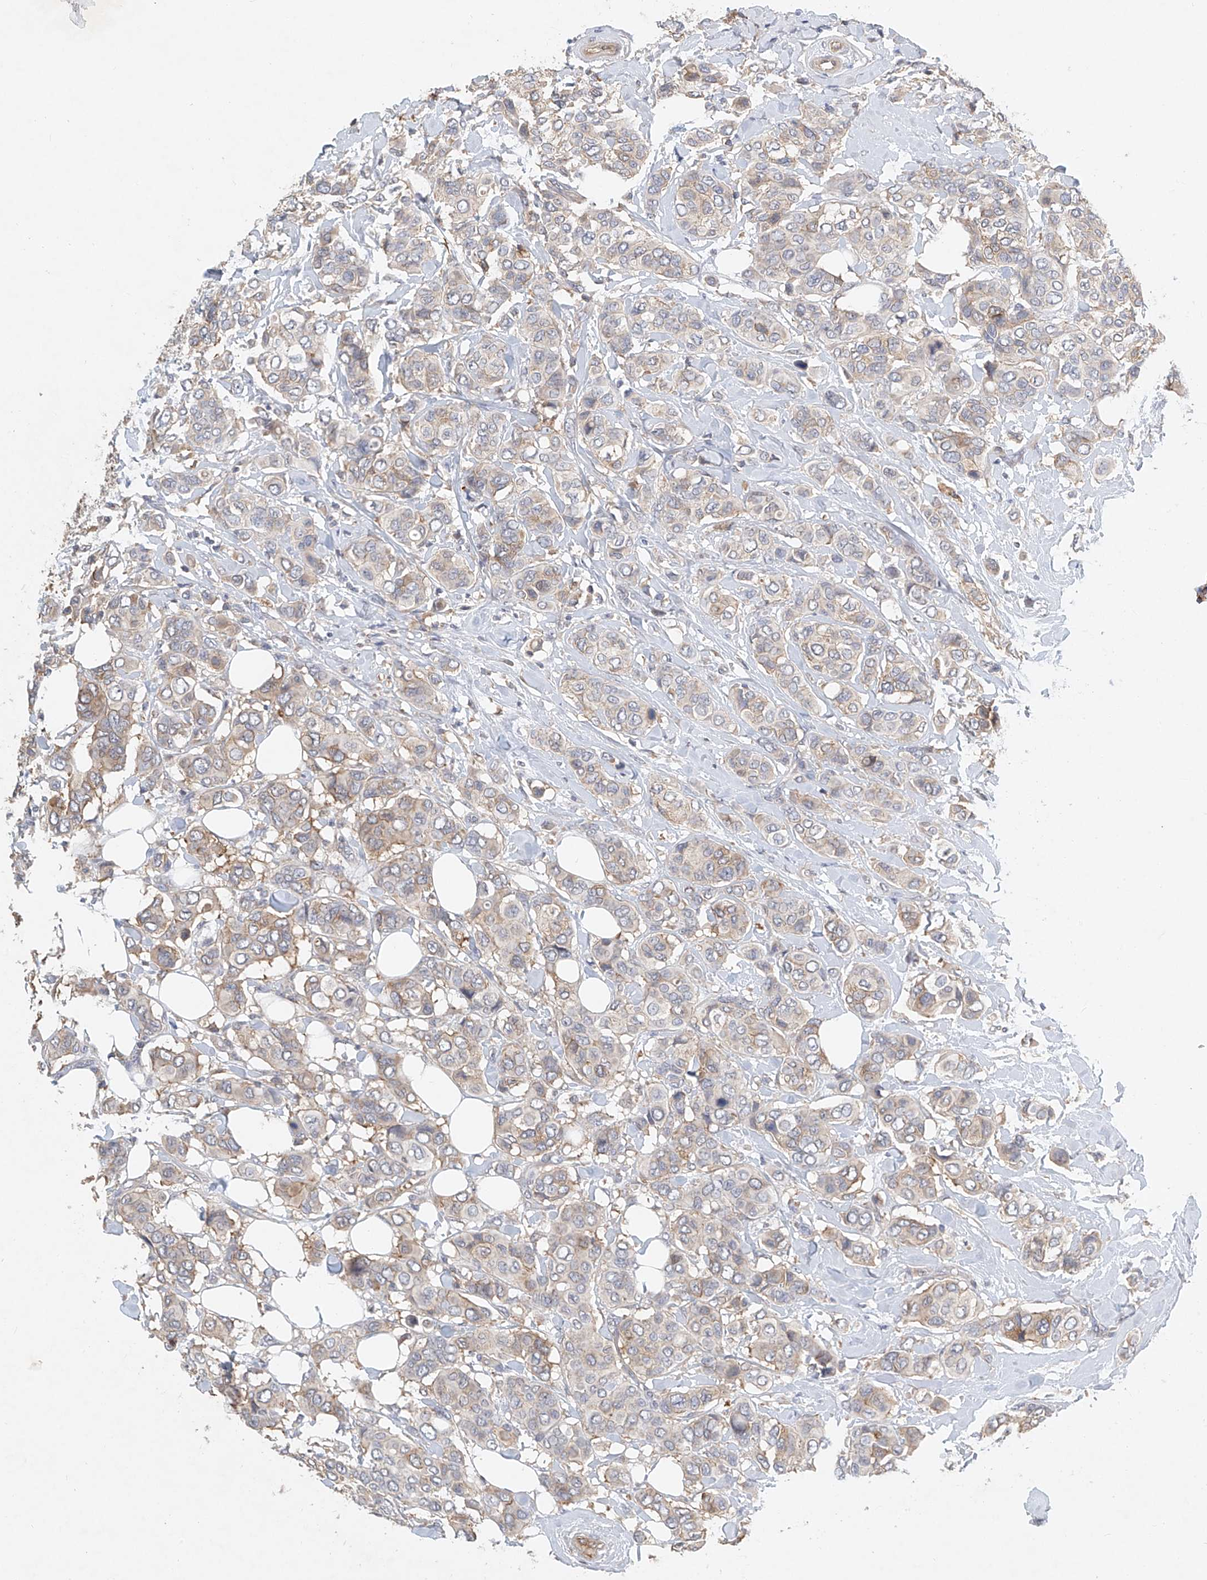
{"staining": {"intensity": "weak", "quantity": "<25%", "location": "cytoplasmic/membranous"}, "tissue": "breast cancer", "cell_type": "Tumor cells", "image_type": "cancer", "snomed": [{"axis": "morphology", "description": "Lobular carcinoma"}, {"axis": "topography", "description": "Breast"}], "caption": "There is no significant staining in tumor cells of breast cancer (lobular carcinoma).", "gene": "CARMIL1", "patient": {"sex": "female", "age": 51}}